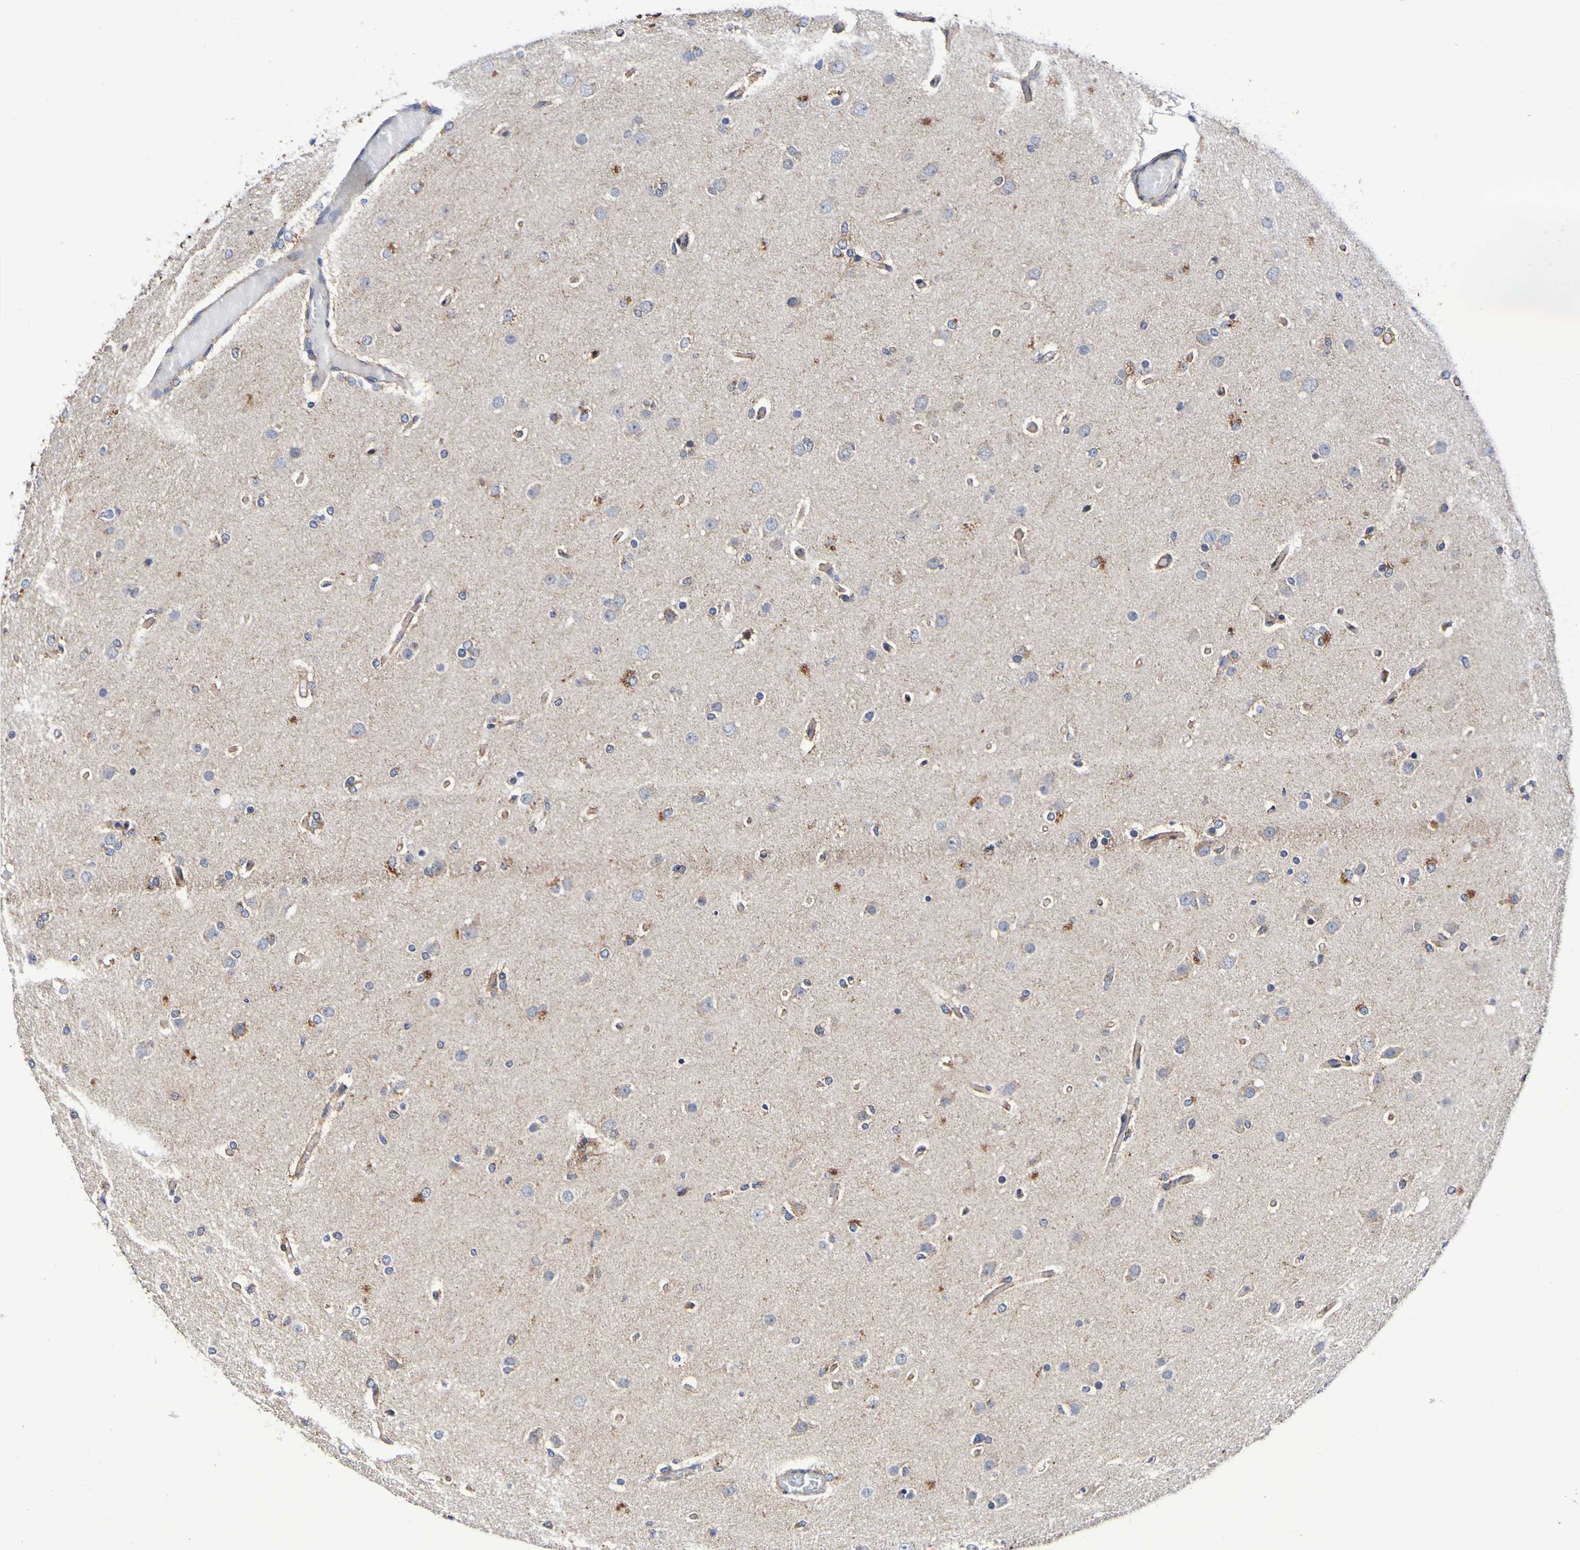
{"staining": {"intensity": "negative", "quantity": "none", "location": "none"}, "tissue": "glioma", "cell_type": "Tumor cells", "image_type": "cancer", "snomed": [{"axis": "morphology", "description": "Glioma, malignant, High grade"}, {"axis": "topography", "description": "Cerebral cortex"}], "caption": "The histopathology image displays no significant positivity in tumor cells of malignant high-grade glioma.", "gene": "GJB1", "patient": {"sex": "female", "age": 36}}